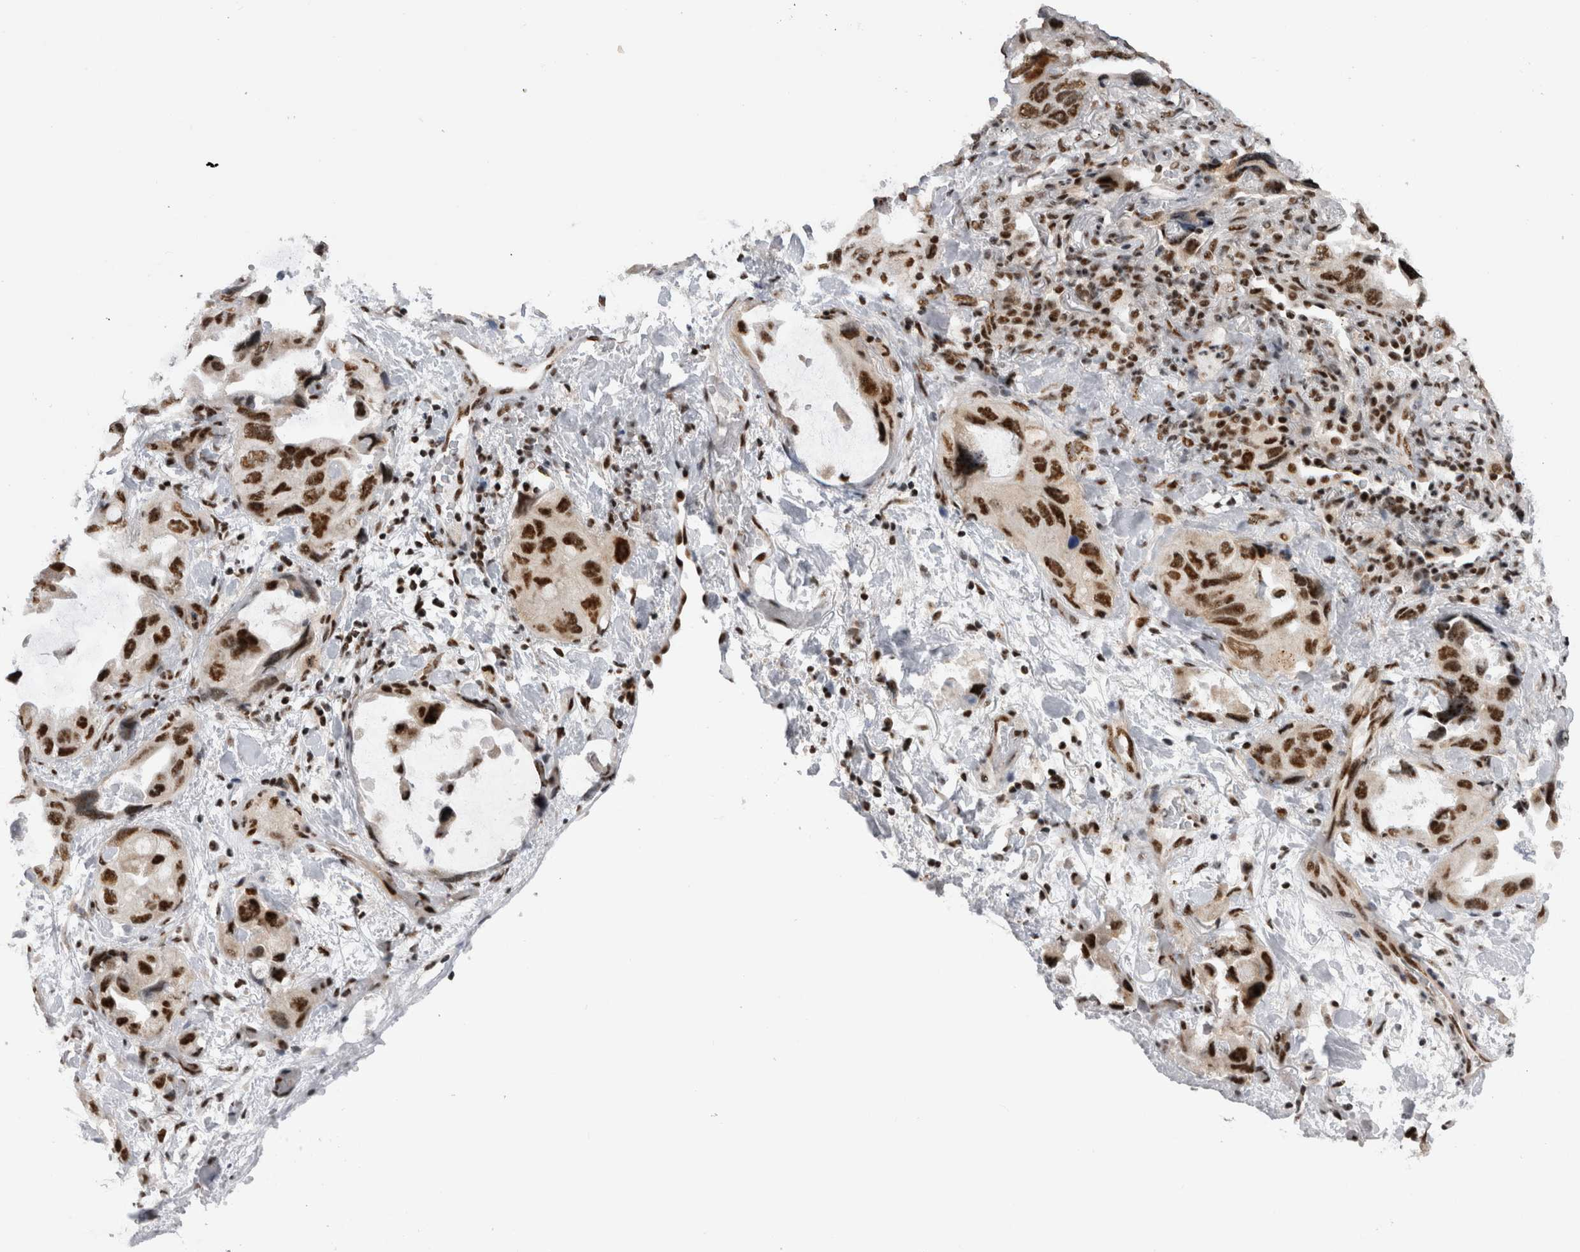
{"staining": {"intensity": "strong", "quantity": ">75%", "location": "nuclear"}, "tissue": "lung cancer", "cell_type": "Tumor cells", "image_type": "cancer", "snomed": [{"axis": "morphology", "description": "Squamous cell carcinoma, NOS"}, {"axis": "topography", "description": "Lung"}], "caption": "Human lung cancer stained for a protein (brown) exhibits strong nuclear positive staining in approximately >75% of tumor cells.", "gene": "CDK11A", "patient": {"sex": "female", "age": 73}}